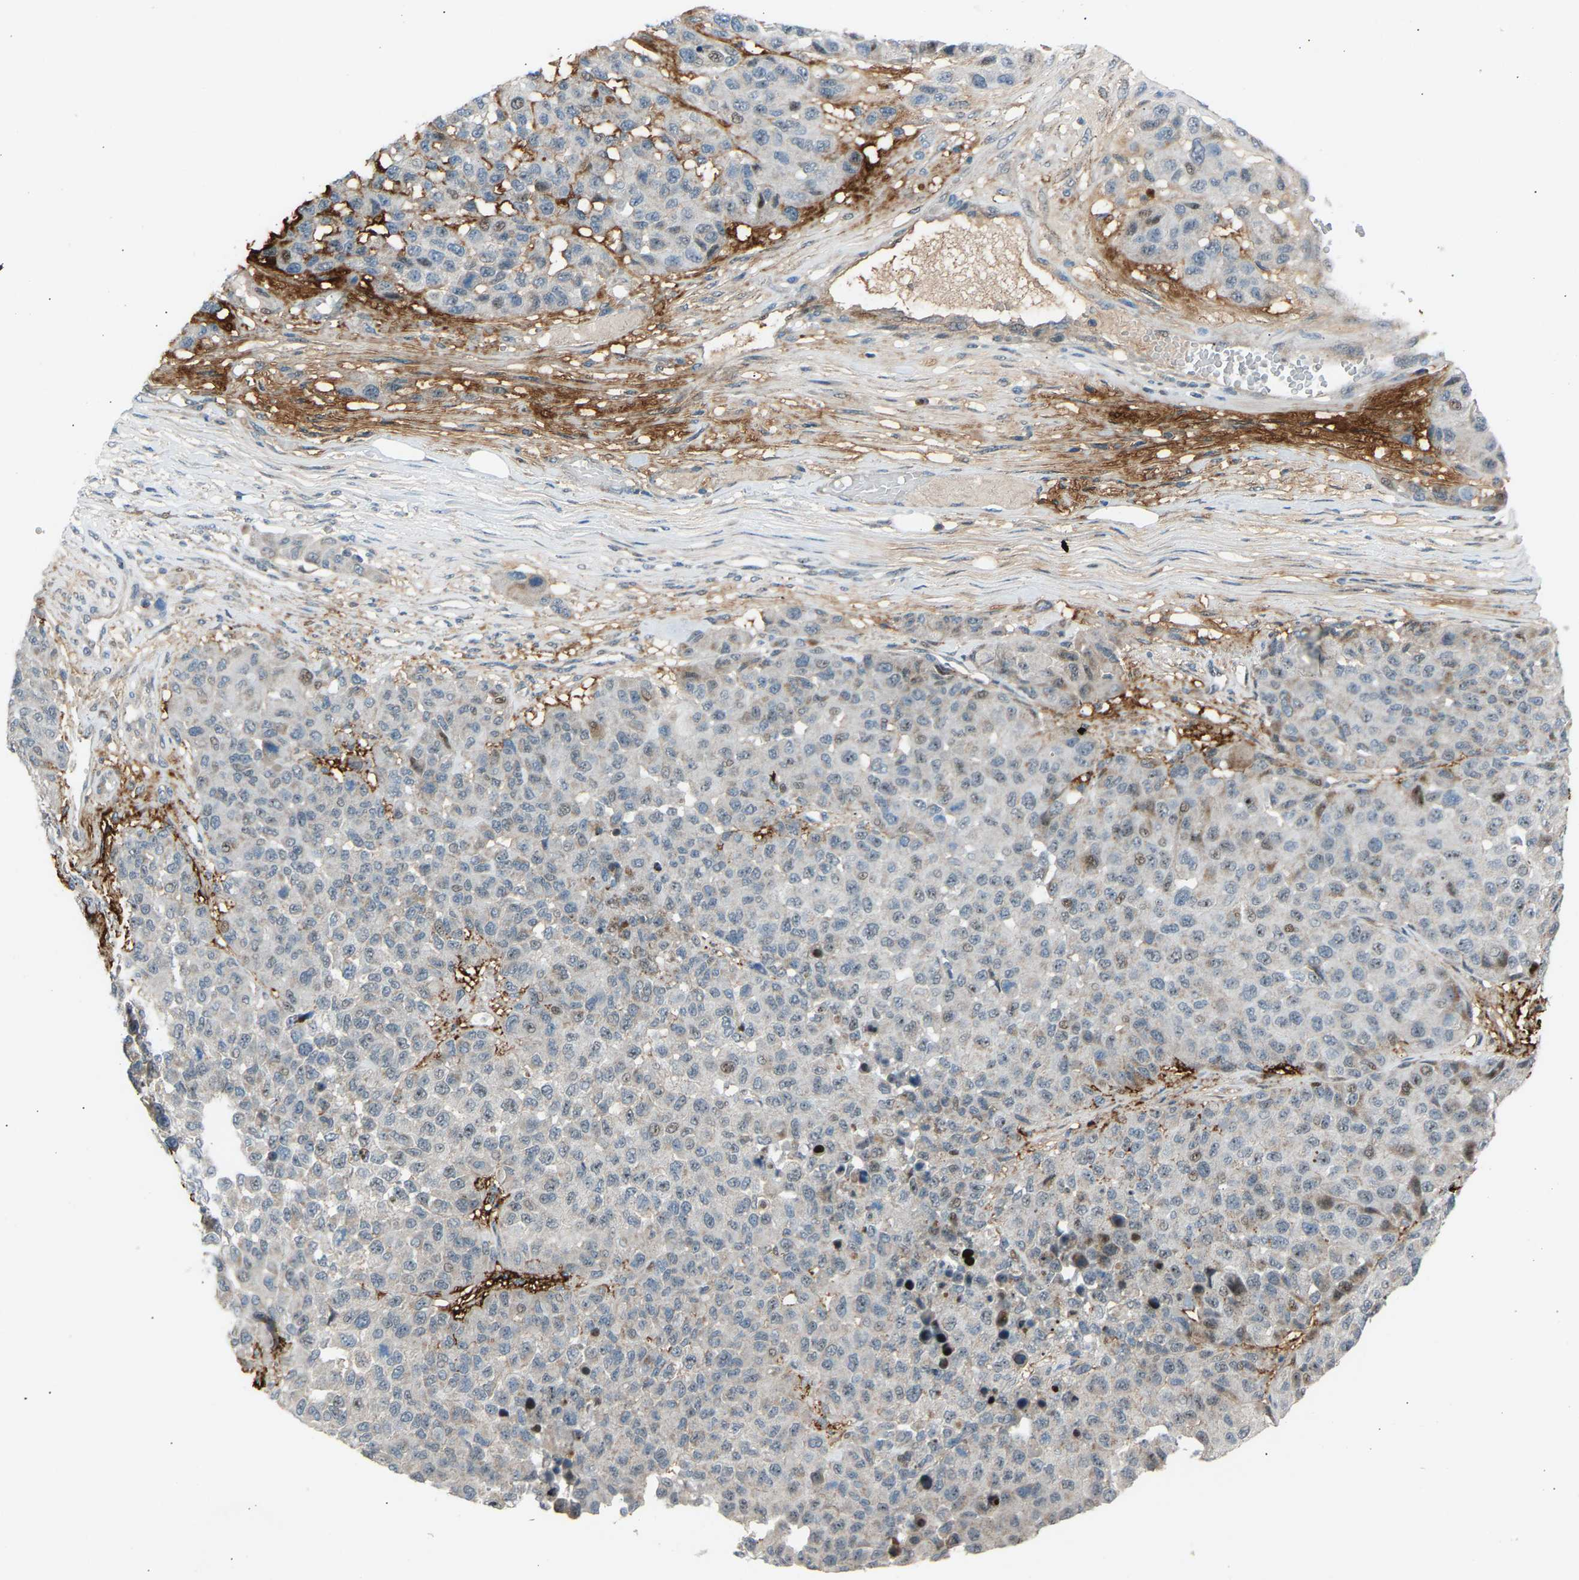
{"staining": {"intensity": "moderate", "quantity": "<25%", "location": "cytoplasmic/membranous"}, "tissue": "melanoma", "cell_type": "Tumor cells", "image_type": "cancer", "snomed": [{"axis": "morphology", "description": "Malignant melanoma, NOS"}, {"axis": "topography", "description": "Skin"}], "caption": "Immunohistochemistry (IHC) photomicrograph of neoplastic tissue: human melanoma stained using immunohistochemistry (IHC) exhibits low levels of moderate protein expression localized specifically in the cytoplasmic/membranous of tumor cells, appearing as a cytoplasmic/membranous brown color.", "gene": "VPS41", "patient": {"sex": "male", "age": 62}}